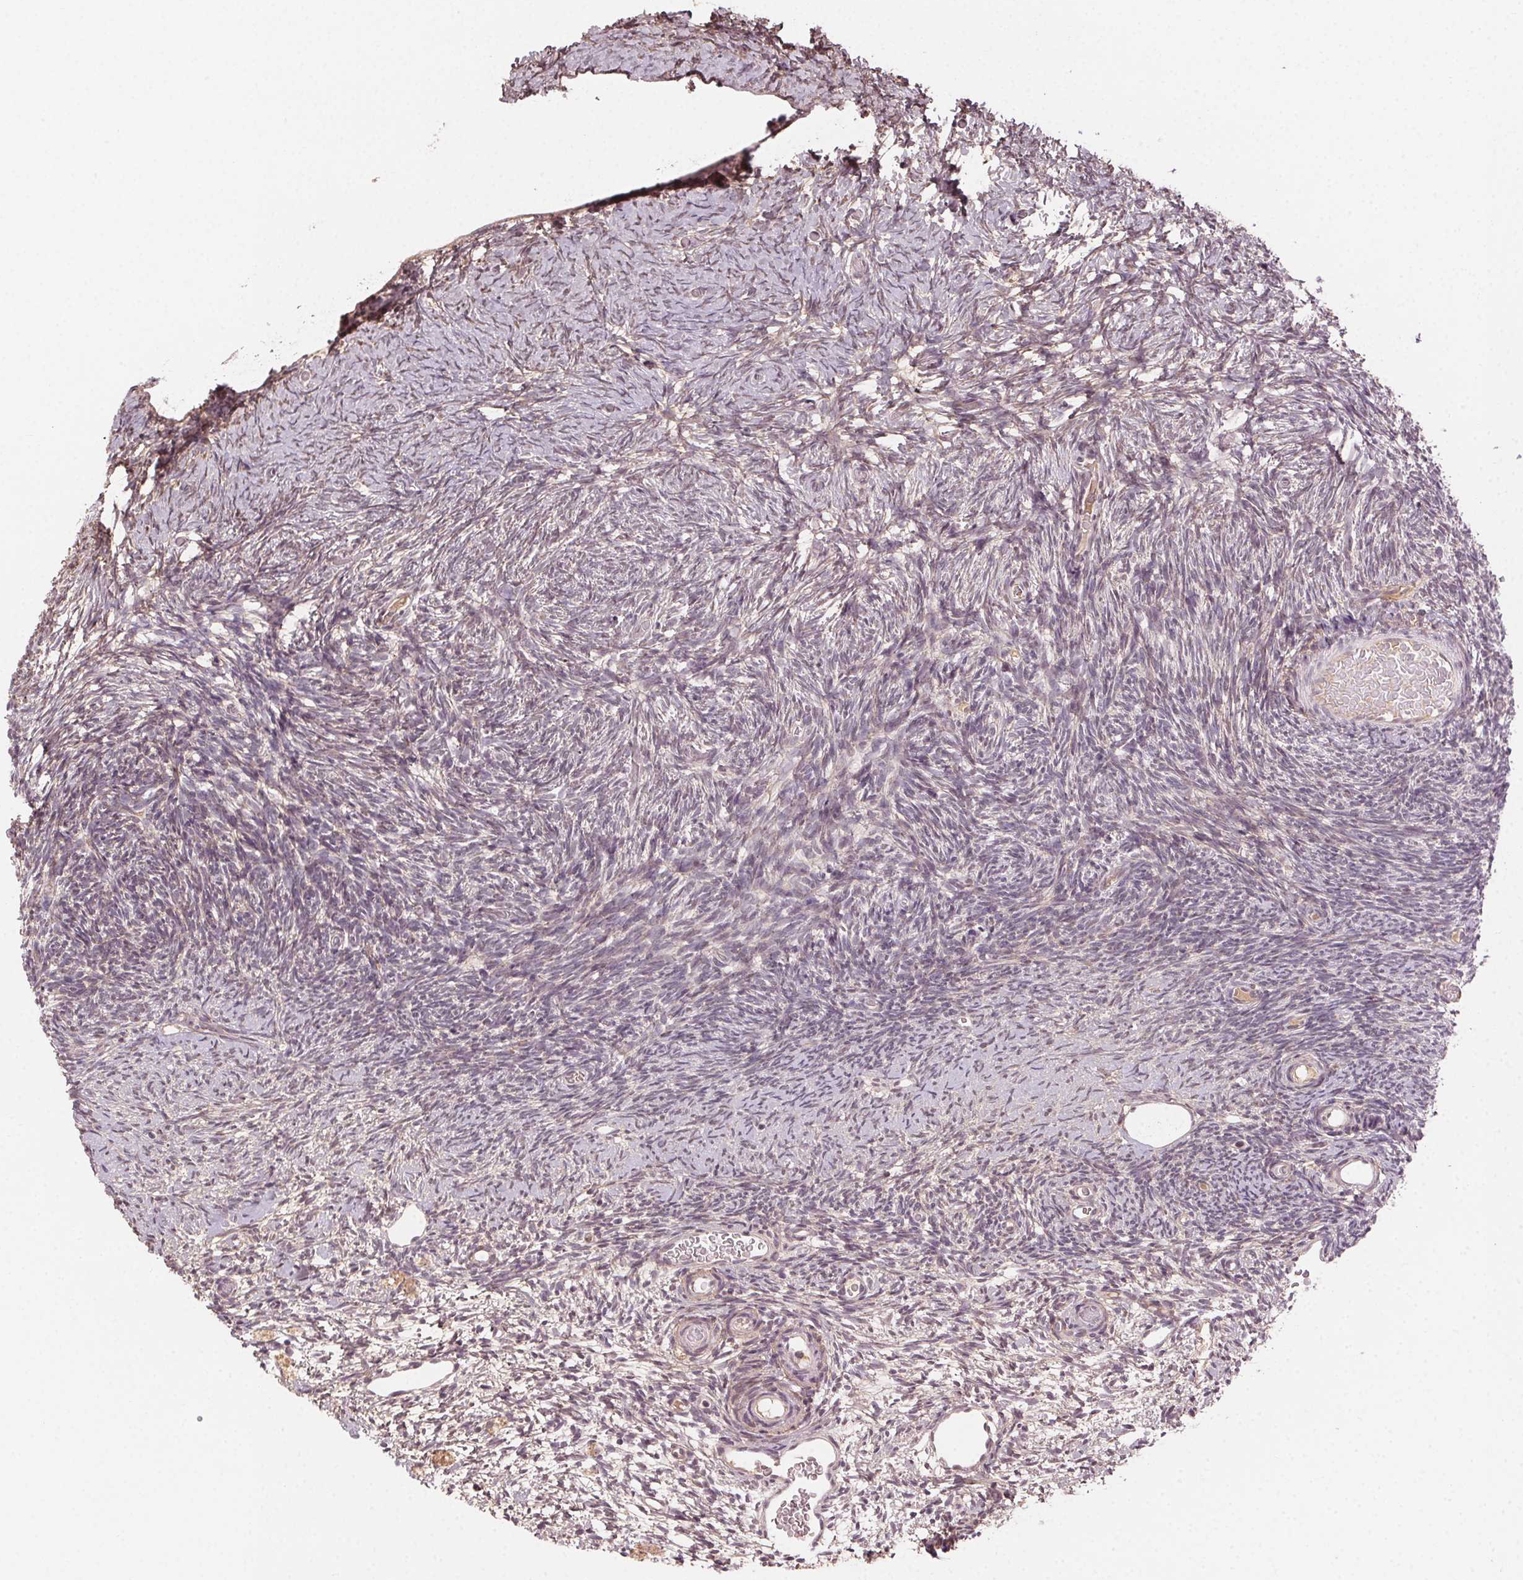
{"staining": {"intensity": "negative", "quantity": "none", "location": "none"}, "tissue": "ovary", "cell_type": "Follicle cells", "image_type": "normal", "snomed": [{"axis": "morphology", "description": "Normal tissue, NOS"}, {"axis": "topography", "description": "Ovary"}], "caption": "IHC histopathology image of benign ovary stained for a protein (brown), which reveals no staining in follicle cells.", "gene": "TUB", "patient": {"sex": "female", "age": 39}}